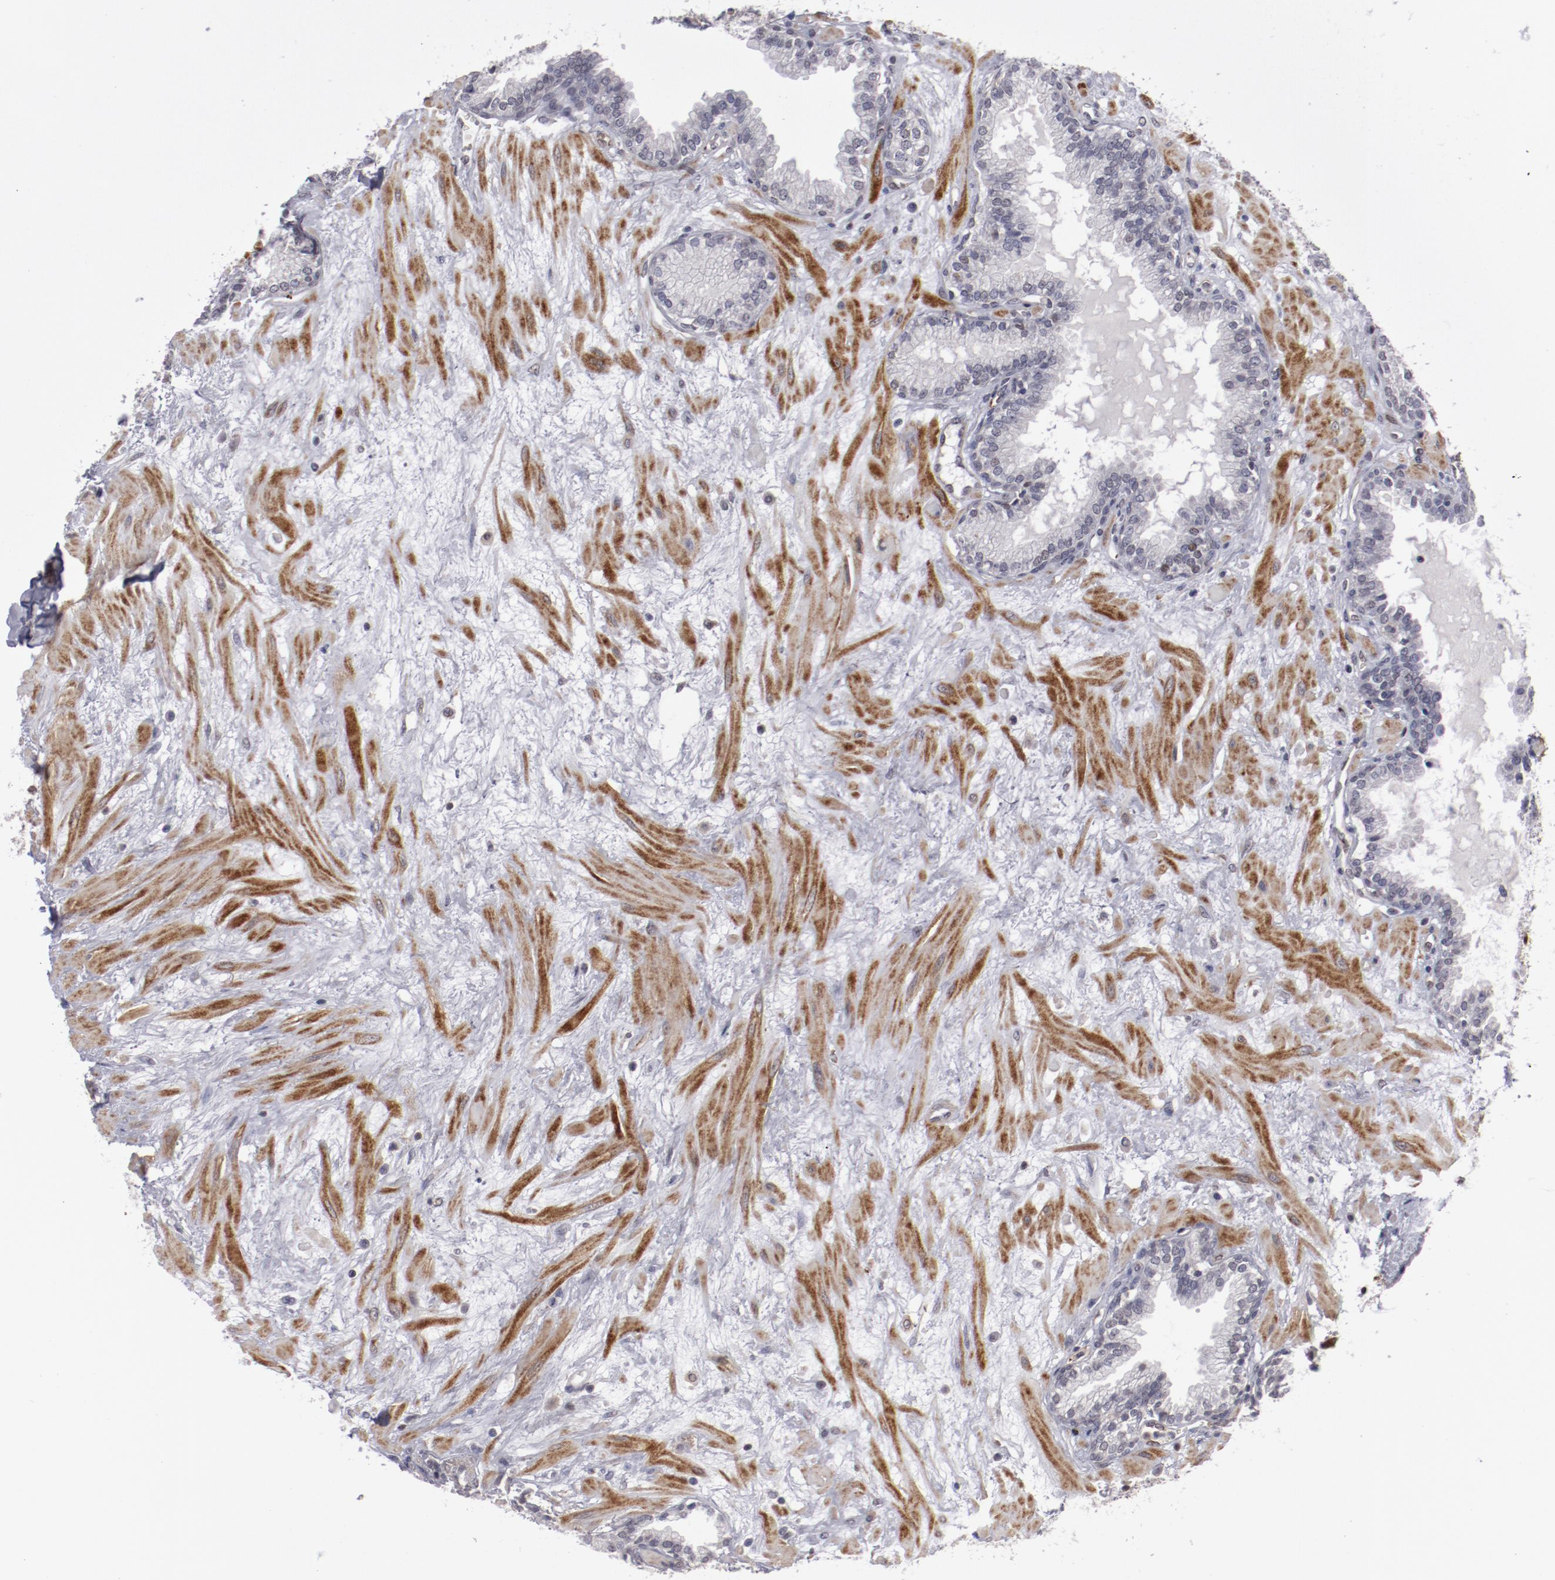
{"staining": {"intensity": "negative", "quantity": "none", "location": "none"}, "tissue": "prostate", "cell_type": "Glandular cells", "image_type": "normal", "snomed": [{"axis": "morphology", "description": "Normal tissue, NOS"}, {"axis": "topography", "description": "Prostate"}], "caption": "DAB immunohistochemical staining of normal prostate demonstrates no significant expression in glandular cells. The staining was performed using DAB to visualize the protein expression in brown, while the nuclei were stained in blue with hematoxylin (Magnification: 20x).", "gene": "LEF1", "patient": {"sex": "male", "age": 64}}